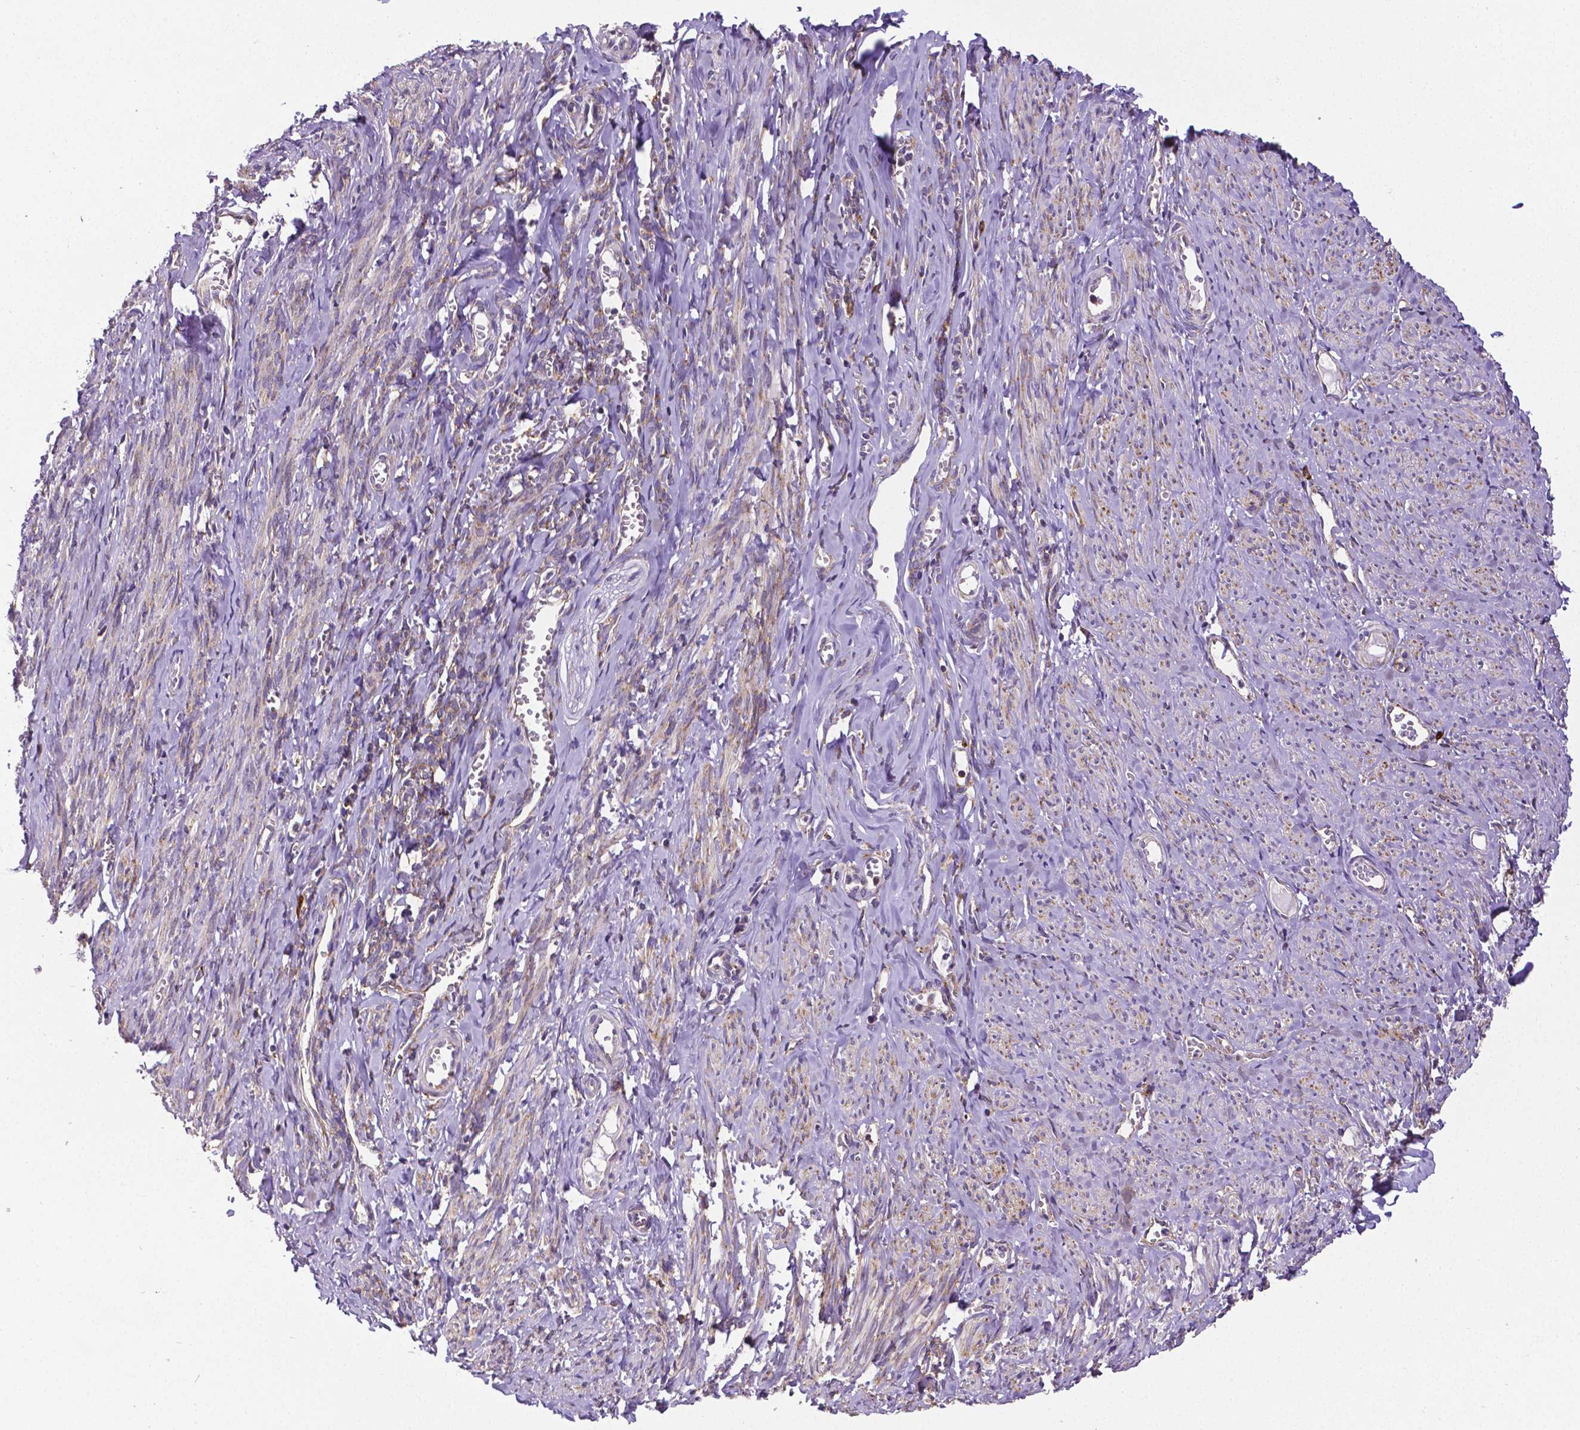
{"staining": {"intensity": "moderate", "quantity": "25%-75%", "location": "cytoplasmic/membranous"}, "tissue": "smooth muscle", "cell_type": "Smooth muscle cells", "image_type": "normal", "snomed": [{"axis": "morphology", "description": "Normal tissue, NOS"}, {"axis": "topography", "description": "Smooth muscle"}], "caption": "The immunohistochemical stain shows moderate cytoplasmic/membranous positivity in smooth muscle cells of unremarkable smooth muscle. (Brightfield microscopy of DAB IHC at high magnification).", "gene": "MTDH", "patient": {"sex": "female", "age": 65}}